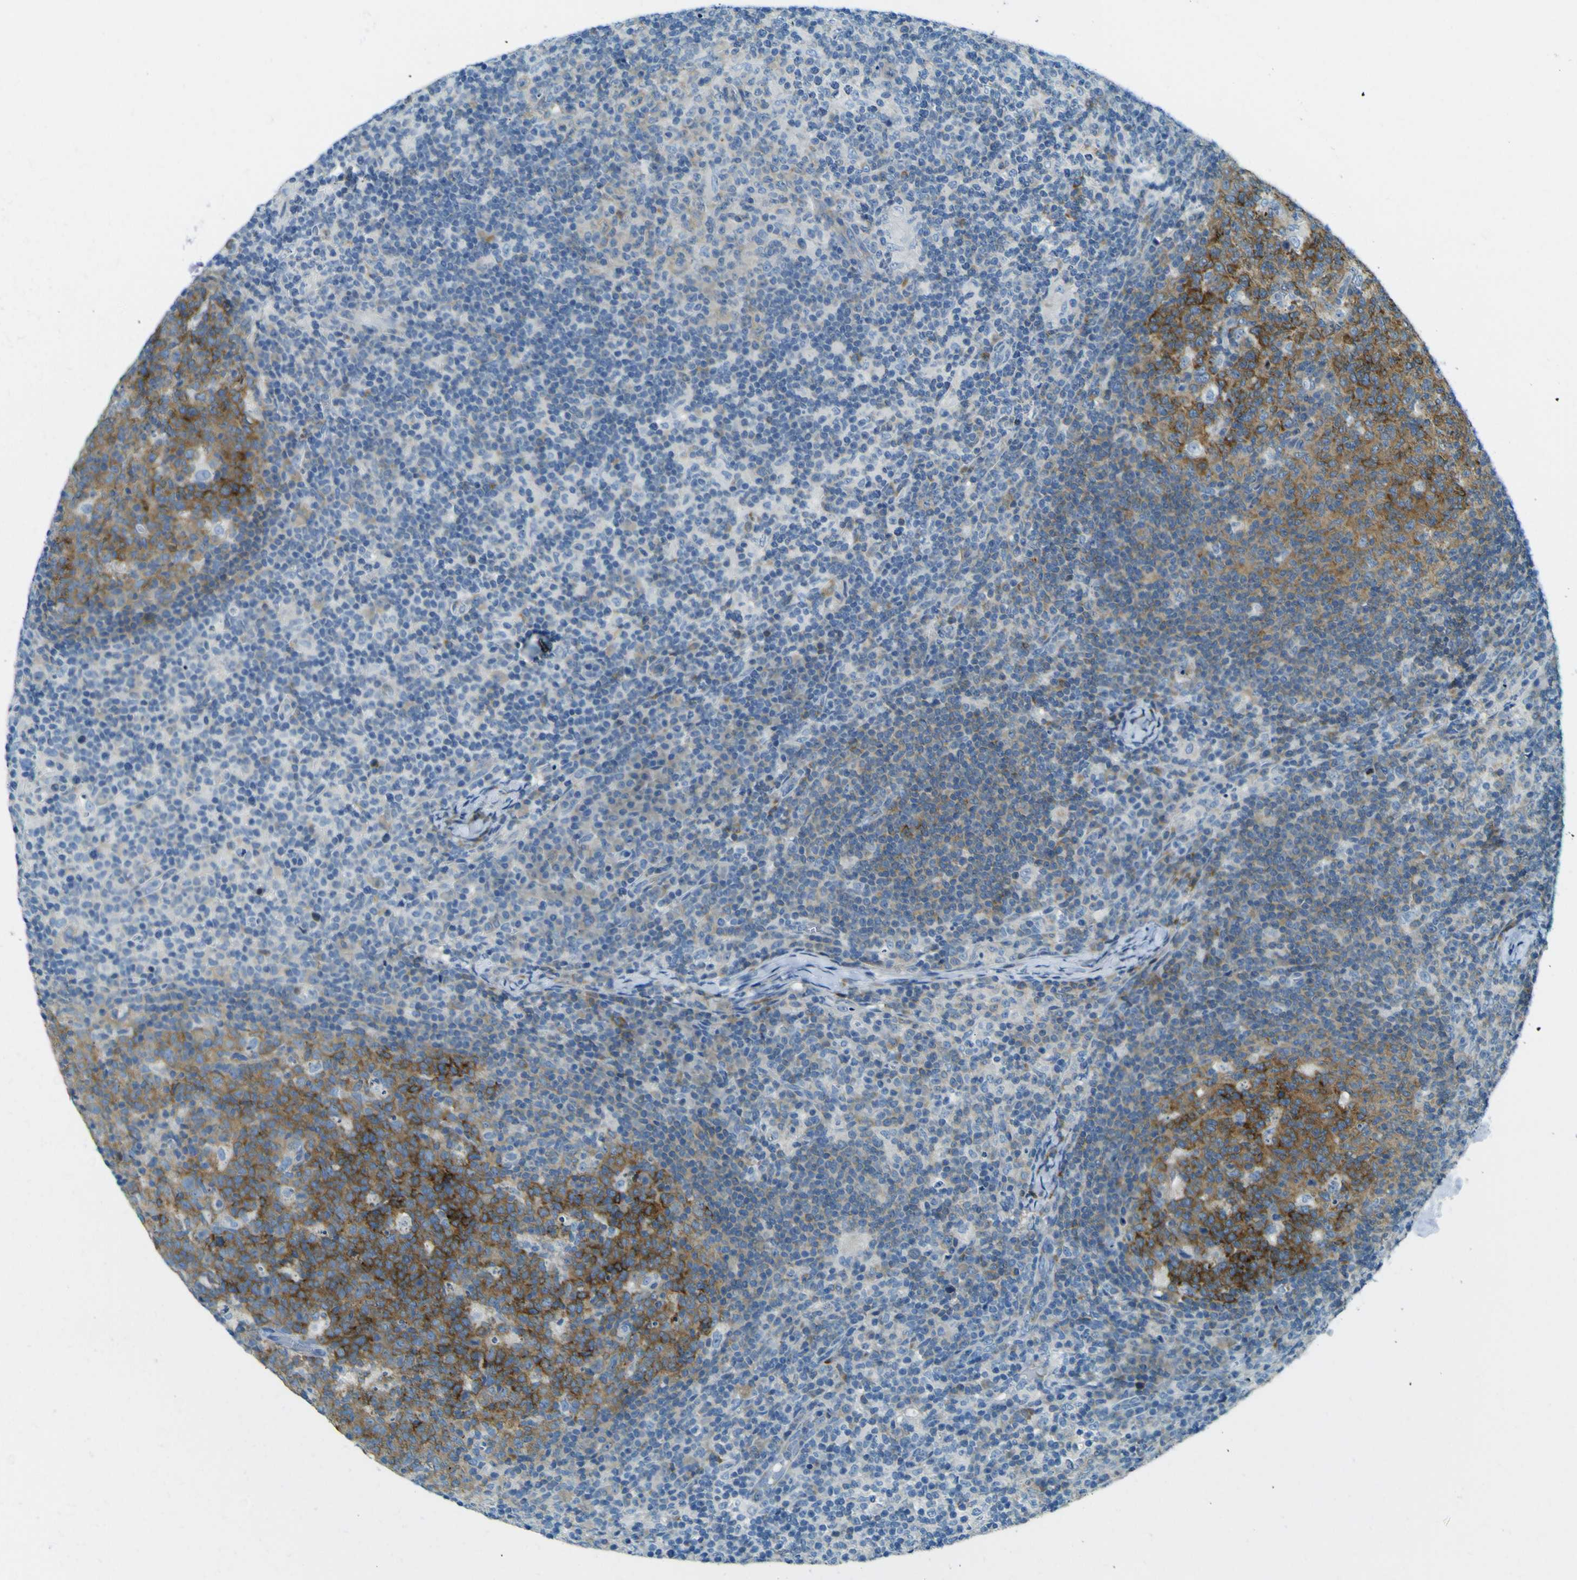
{"staining": {"intensity": "strong", "quantity": "25%-75%", "location": "cytoplasmic/membranous"}, "tissue": "lymph node", "cell_type": "Germinal center cells", "image_type": "normal", "snomed": [{"axis": "morphology", "description": "Normal tissue, NOS"}, {"axis": "morphology", "description": "Inflammation, NOS"}, {"axis": "topography", "description": "Lymph node"}], "caption": "IHC image of unremarkable lymph node stained for a protein (brown), which demonstrates high levels of strong cytoplasmic/membranous positivity in about 25%-75% of germinal center cells.", "gene": "SORCS1", "patient": {"sex": "male", "age": 55}}